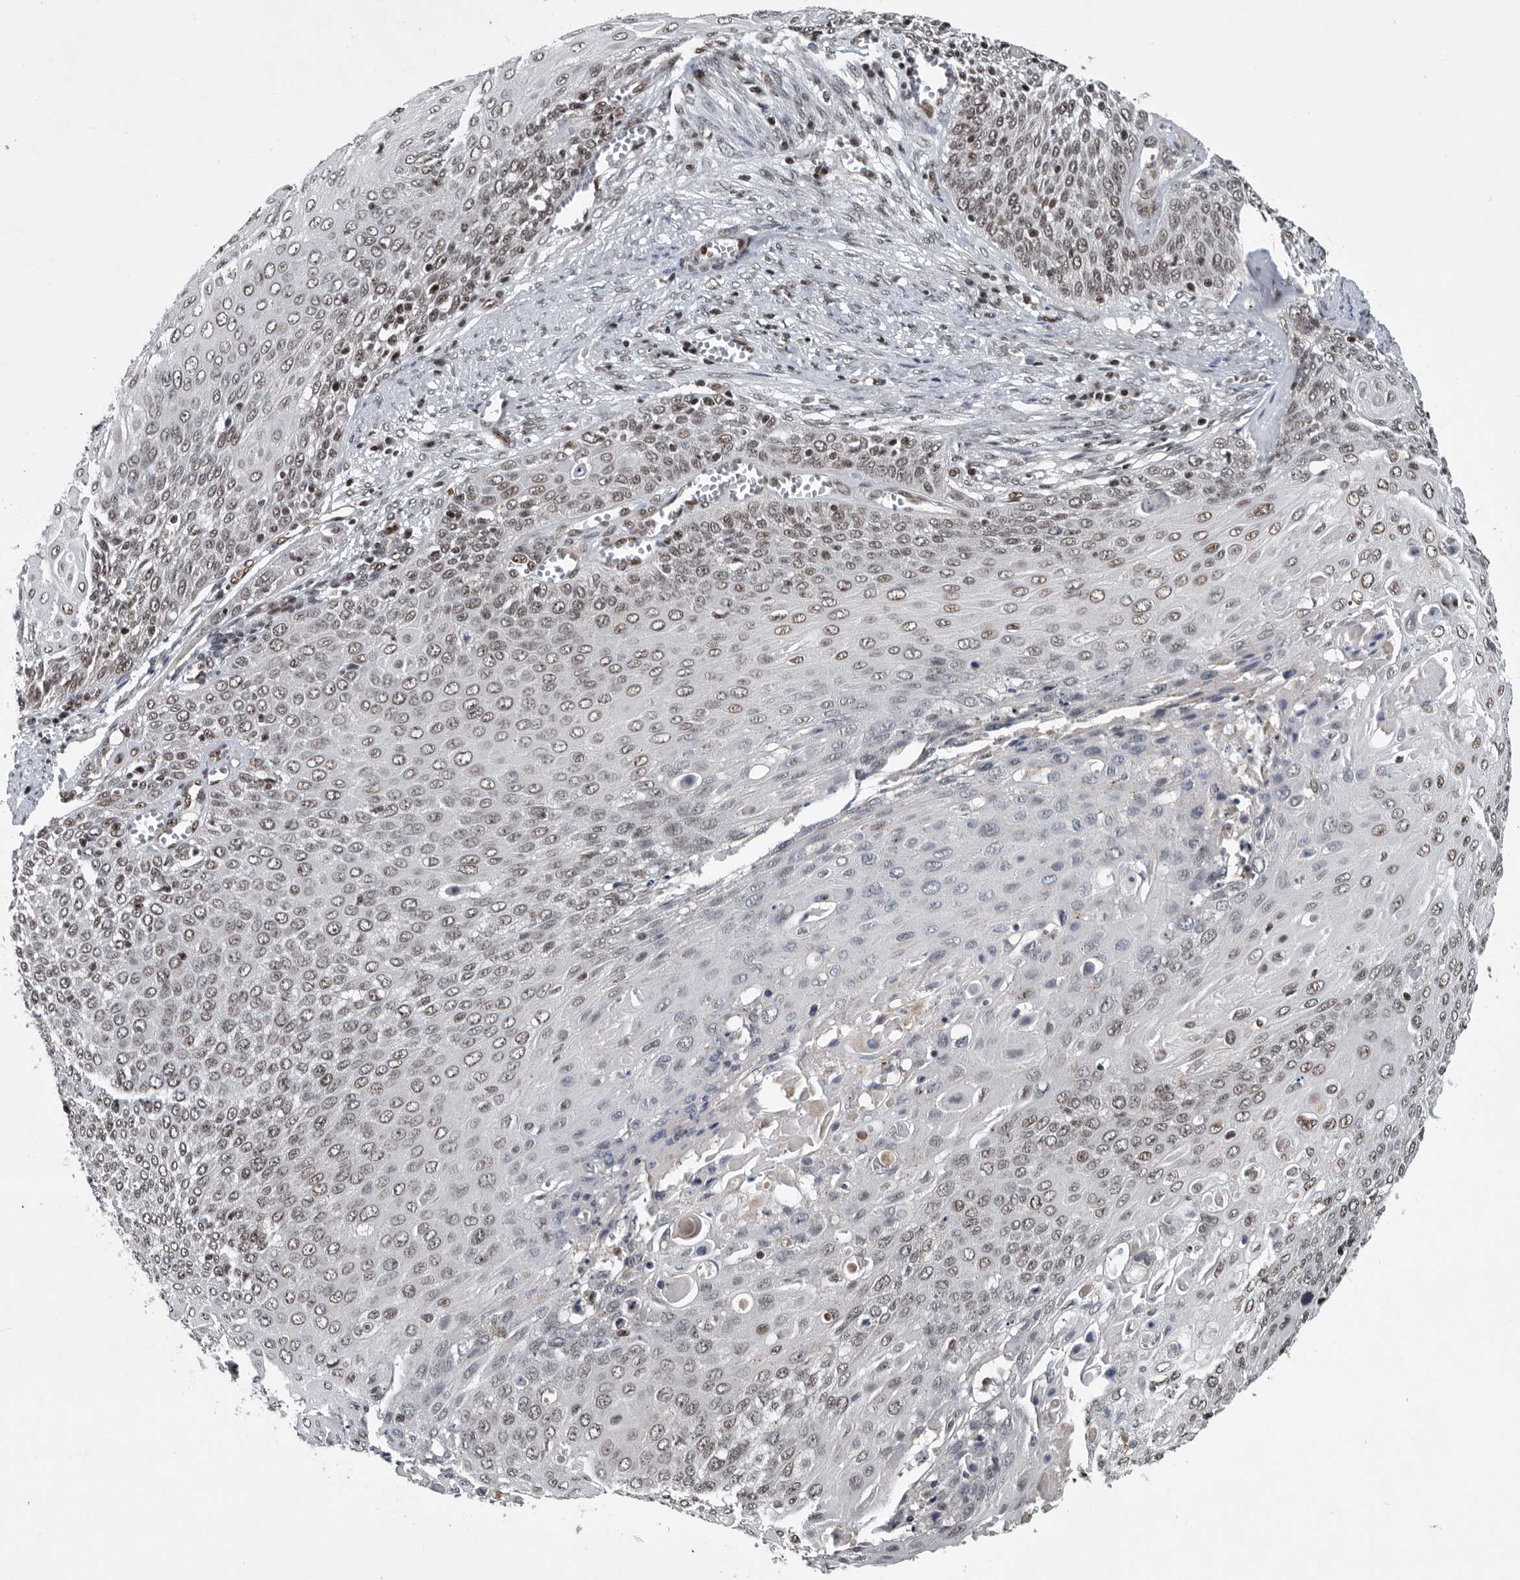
{"staining": {"intensity": "moderate", "quantity": "25%-75%", "location": "nuclear"}, "tissue": "cervical cancer", "cell_type": "Tumor cells", "image_type": "cancer", "snomed": [{"axis": "morphology", "description": "Squamous cell carcinoma, NOS"}, {"axis": "topography", "description": "Cervix"}], "caption": "A brown stain highlights moderate nuclear positivity of a protein in human cervical cancer tumor cells. The staining was performed using DAB to visualize the protein expression in brown, while the nuclei were stained in blue with hematoxylin (Magnification: 20x).", "gene": "SENP7", "patient": {"sex": "female", "age": 39}}